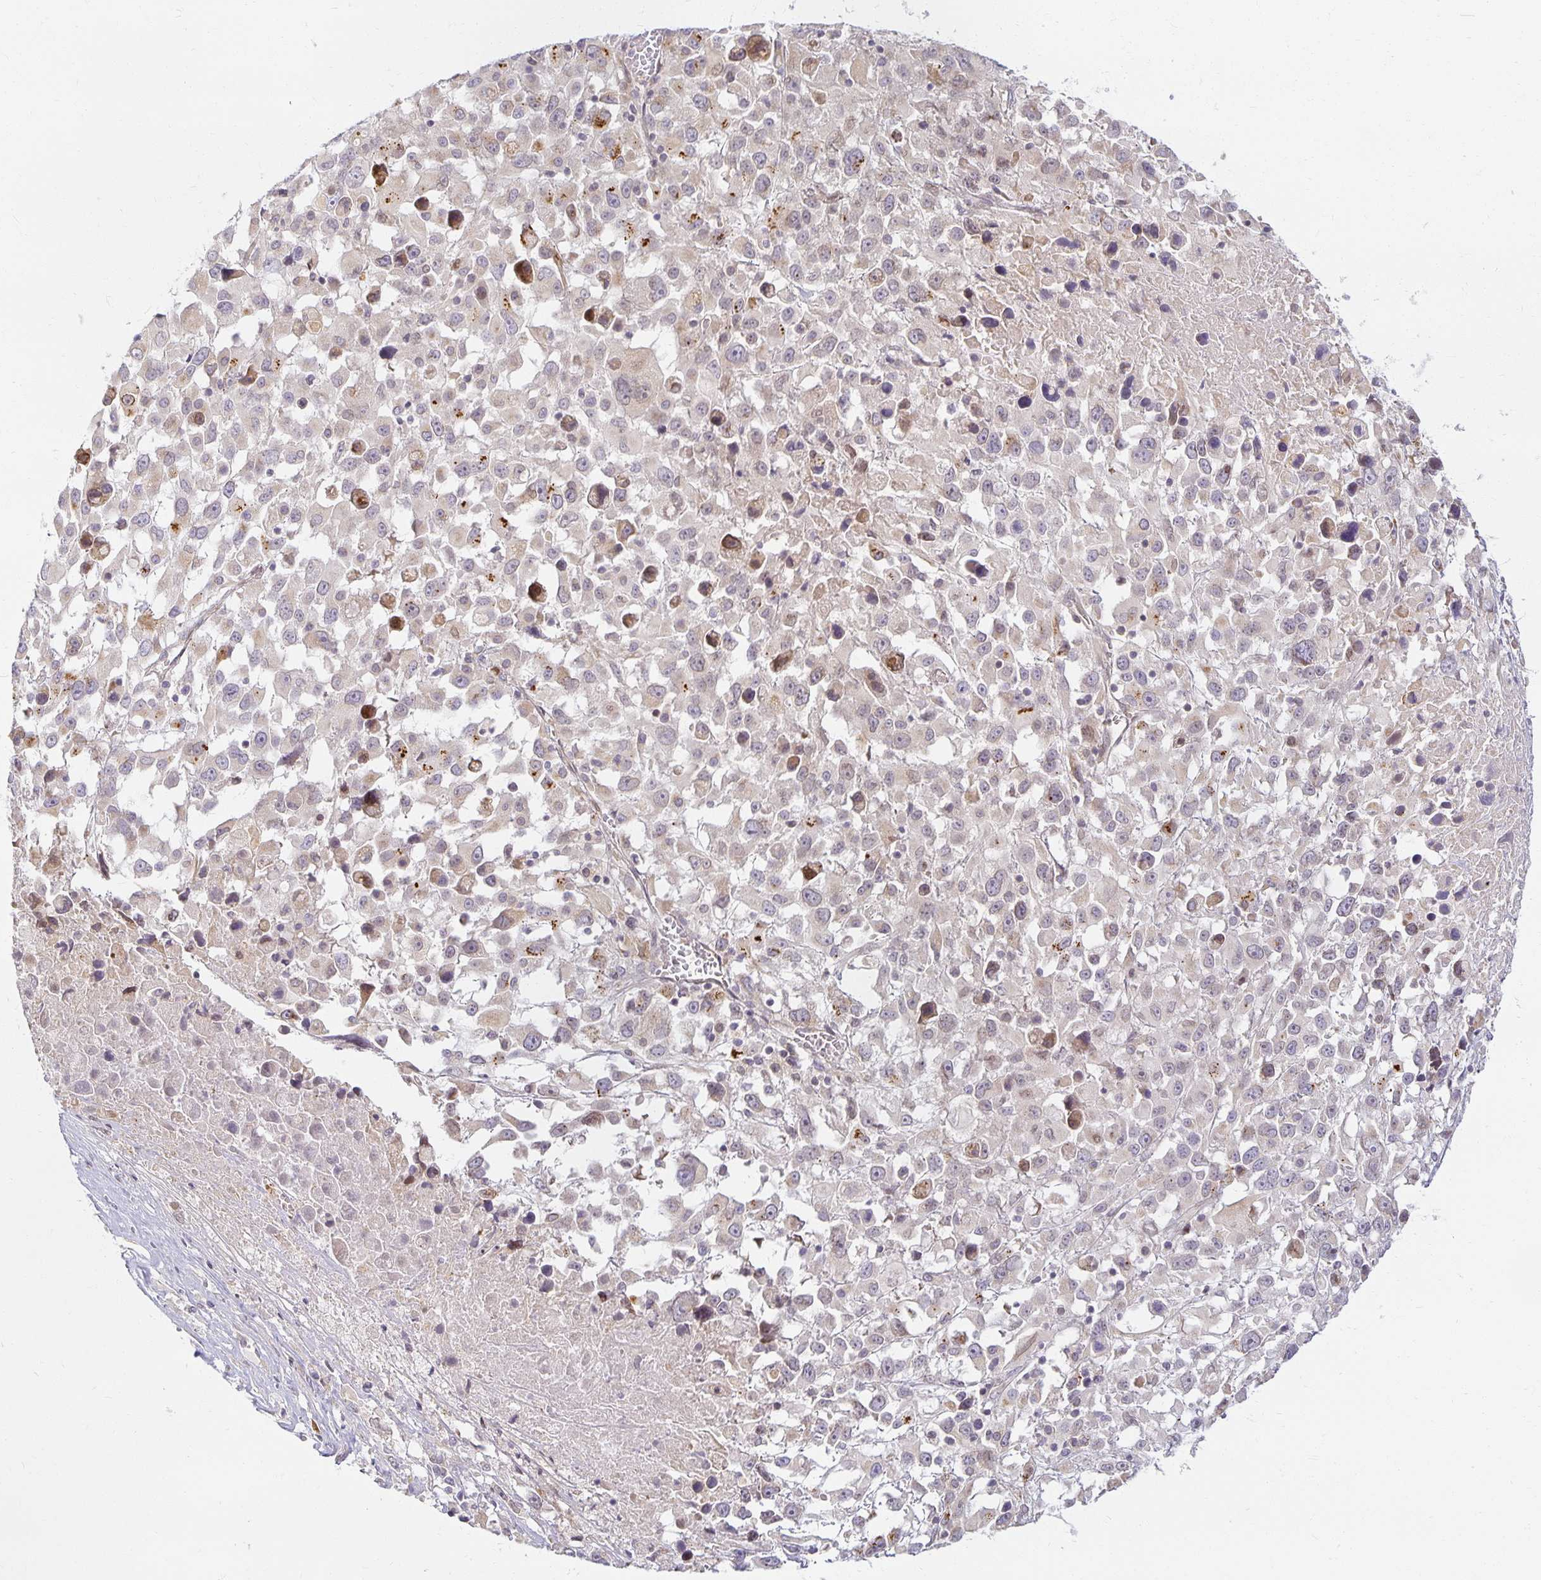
{"staining": {"intensity": "negative", "quantity": "none", "location": "none"}, "tissue": "melanoma", "cell_type": "Tumor cells", "image_type": "cancer", "snomed": [{"axis": "morphology", "description": "Malignant melanoma, Metastatic site"}, {"axis": "topography", "description": "Soft tissue"}], "caption": "Human malignant melanoma (metastatic site) stained for a protein using immunohistochemistry (IHC) shows no positivity in tumor cells.", "gene": "EHF", "patient": {"sex": "male", "age": 50}}